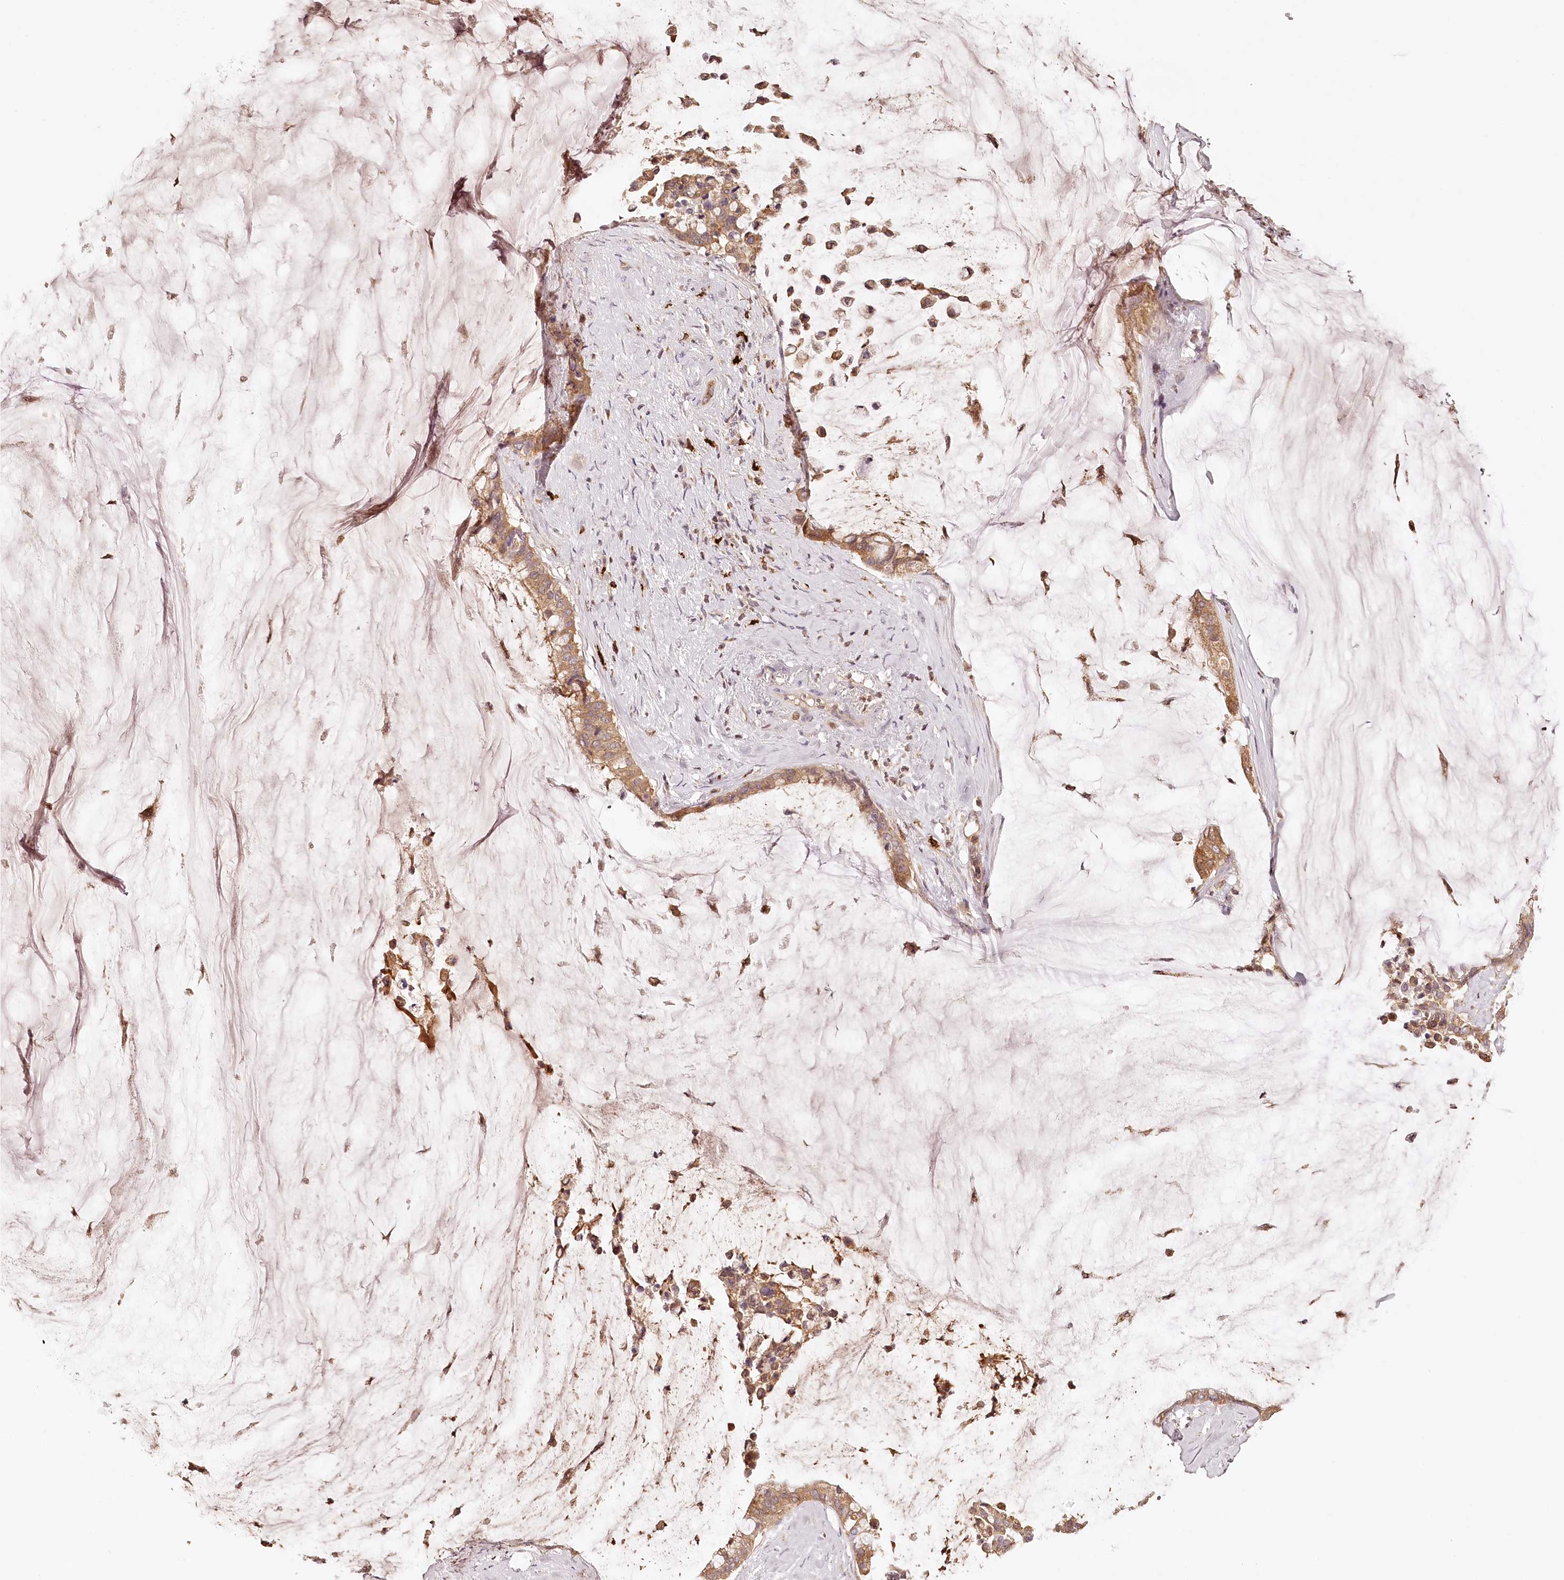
{"staining": {"intensity": "moderate", "quantity": ">75%", "location": "cytoplasmic/membranous"}, "tissue": "pancreatic cancer", "cell_type": "Tumor cells", "image_type": "cancer", "snomed": [{"axis": "morphology", "description": "Adenocarcinoma, NOS"}, {"axis": "topography", "description": "Pancreas"}], "caption": "Human pancreatic cancer stained with a protein marker exhibits moderate staining in tumor cells.", "gene": "SYNGR1", "patient": {"sex": "male", "age": 41}}